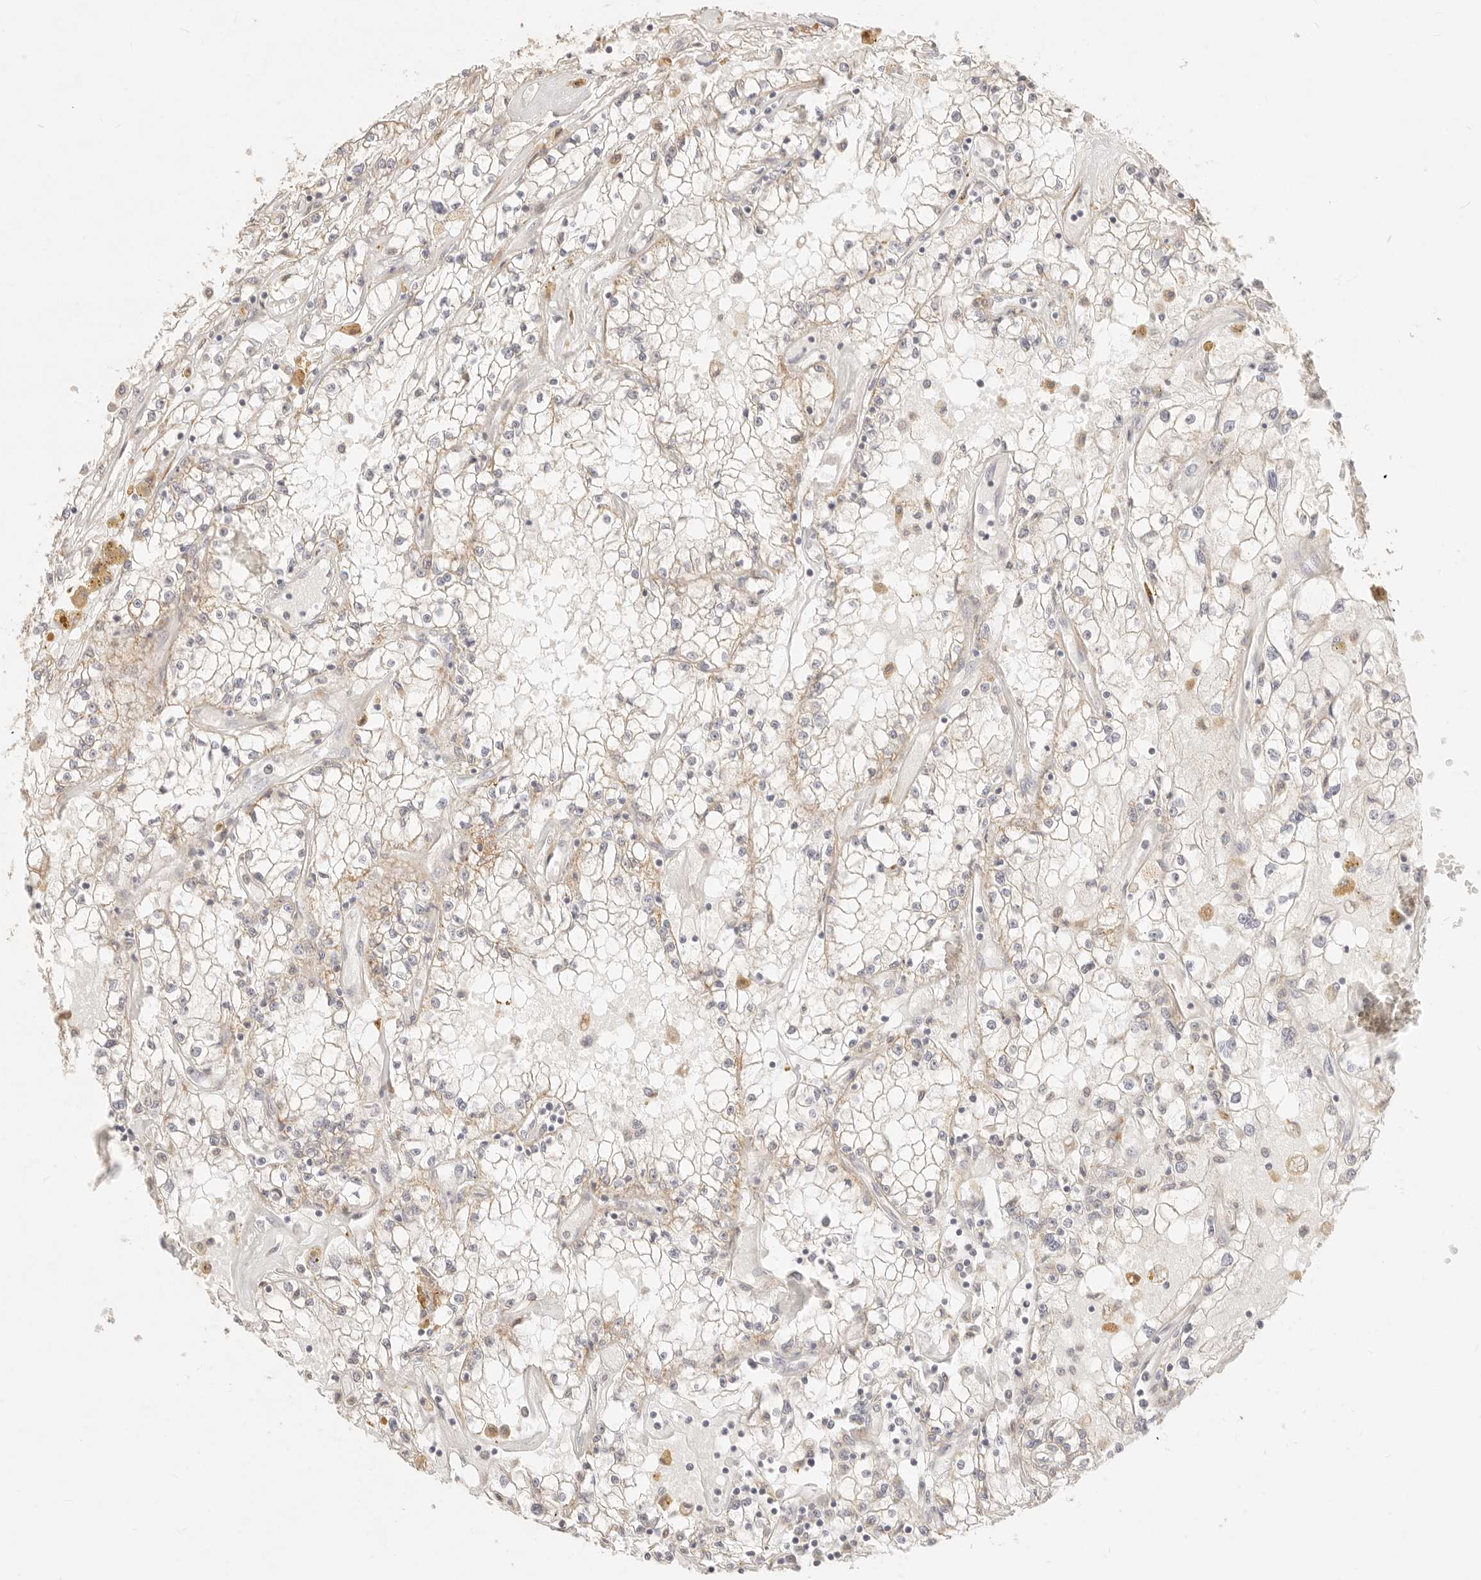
{"staining": {"intensity": "weak", "quantity": "<25%", "location": "cytoplasmic/membranous"}, "tissue": "renal cancer", "cell_type": "Tumor cells", "image_type": "cancer", "snomed": [{"axis": "morphology", "description": "Adenocarcinoma, NOS"}, {"axis": "topography", "description": "Kidney"}], "caption": "Tumor cells are negative for protein expression in human adenocarcinoma (renal). The staining is performed using DAB (3,3'-diaminobenzidine) brown chromogen with nuclei counter-stained in using hematoxylin.", "gene": "RUBCNL", "patient": {"sex": "male", "age": 56}}